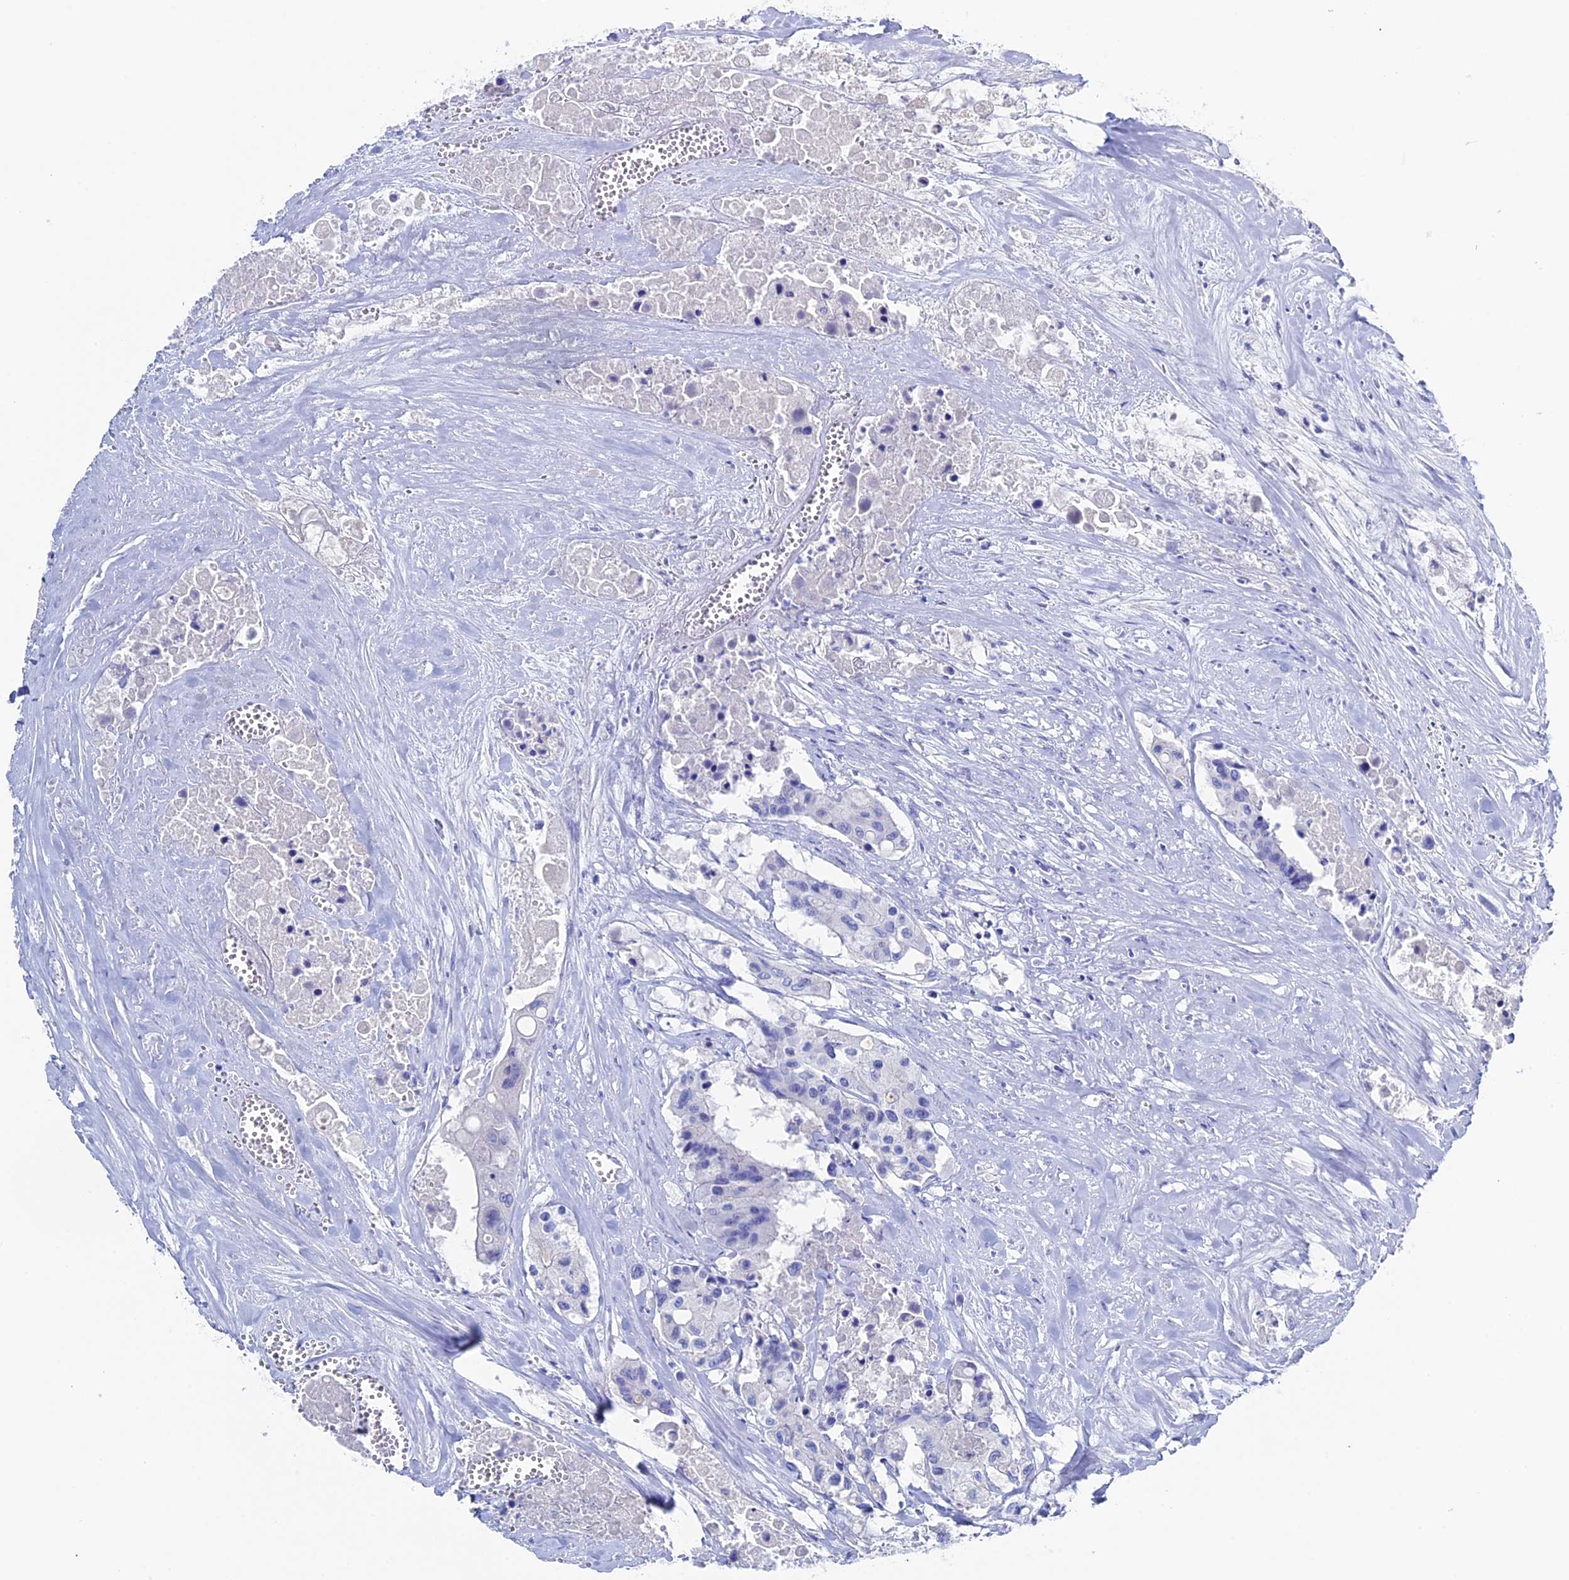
{"staining": {"intensity": "negative", "quantity": "none", "location": "none"}, "tissue": "colorectal cancer", "cell_type": "Tumor cells", "image_type": "cancer", "snomed": [{"axis": "morphology", "description": "Adenocarcinoma, NOS"}, {"axis": "topography", "description": "Colon"}], "caption": "Micrograph shows no significant protein expression in tumor cells of colorectal adenocarcinoma.", "gene": "UNC119", "patient": {"sex": "male", "age": 77}}